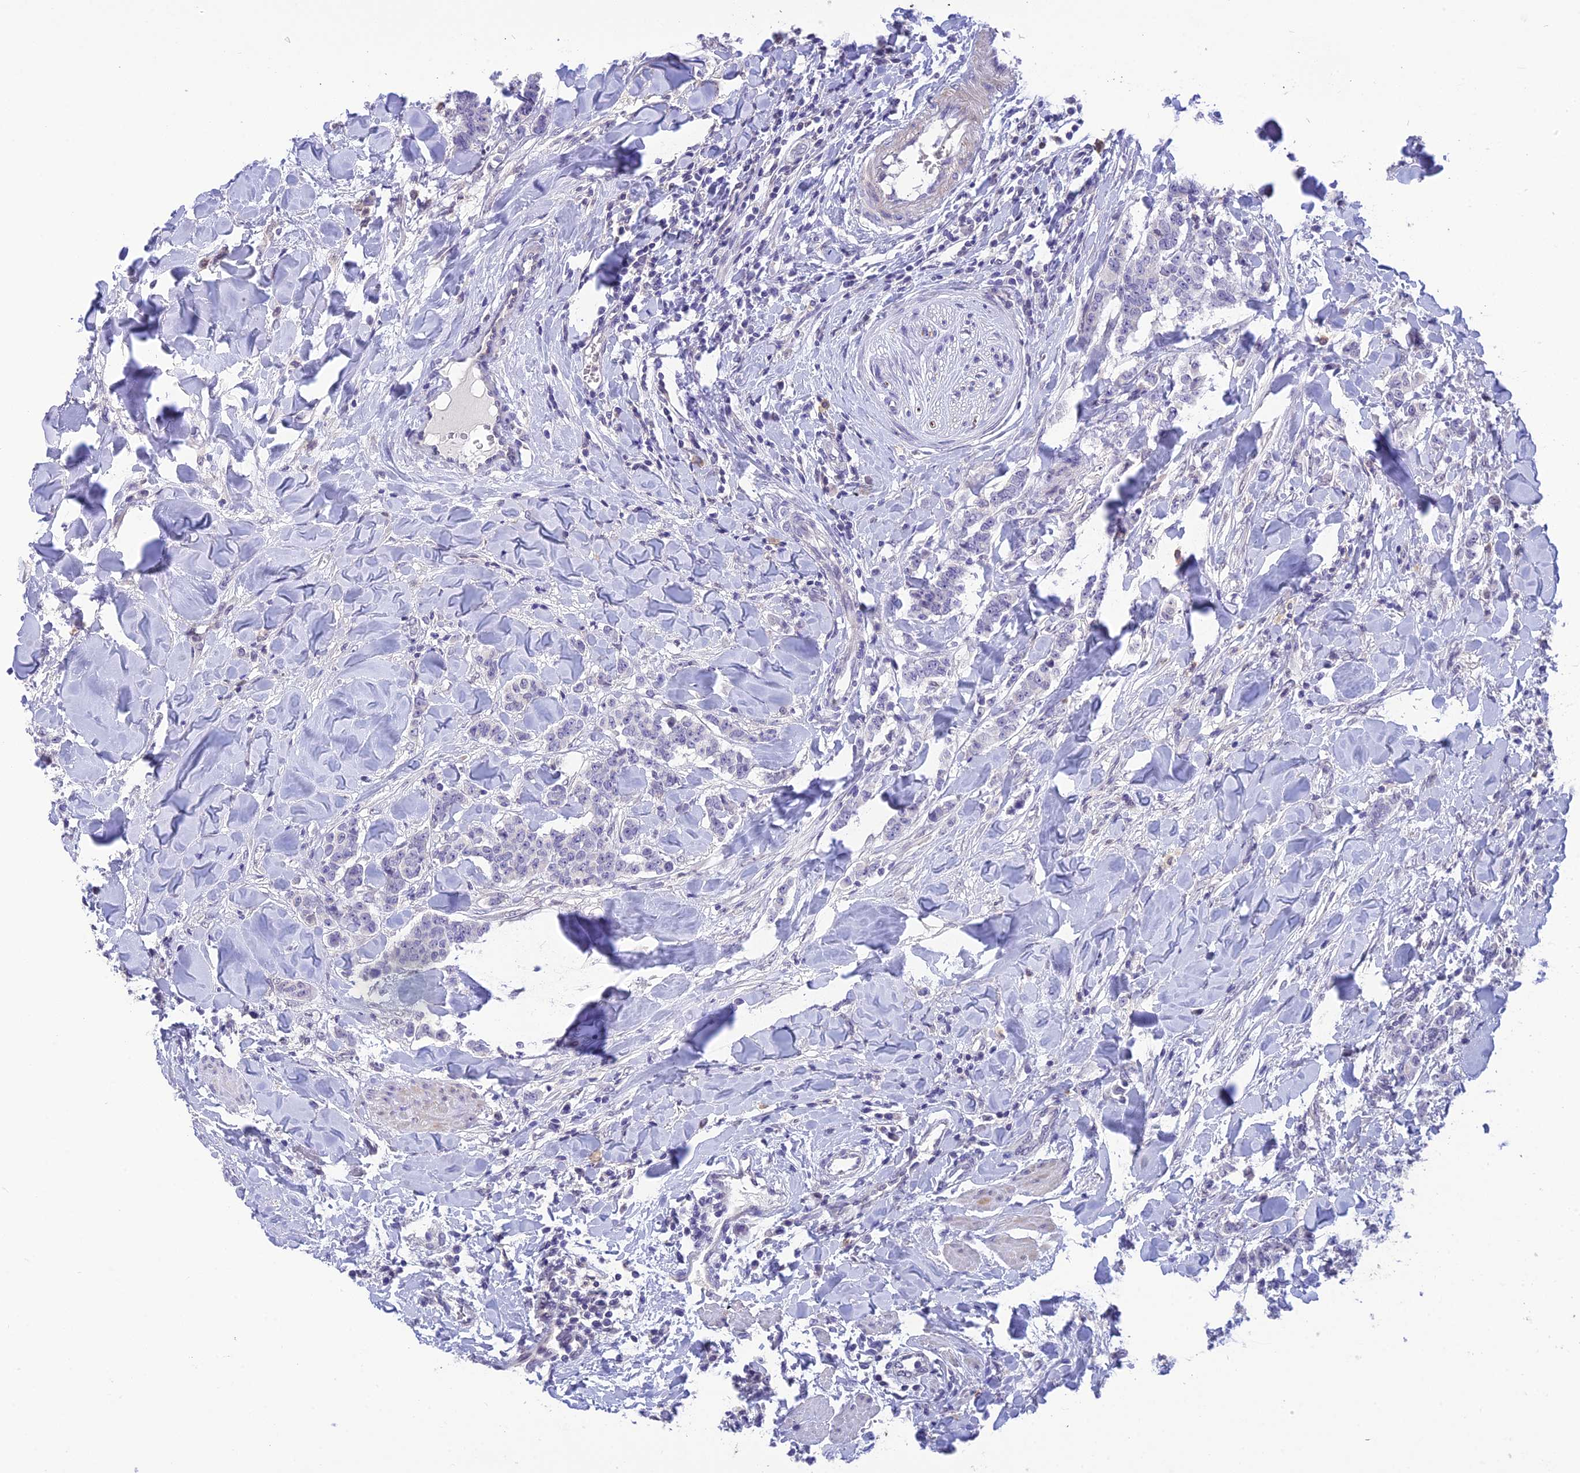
{"staining": {"intensity": "negative", "quantity": "none", "location": "none"}, "tissue": "breast cancer", "cell_type": "Tumor cells", "image_type": "cancer", "snomed": [{"axis": "morphology", "description": "Duct carcinoma"}, {"axis": "topography", "description": "Breast"}], "caption": "An immunohistochemistry image of breast cancer (intraductal carcinoma) is shown. There is no staining in tumor cells of breast cancer (intraductal carcinoma).", "gene": "BMT2", "patient": {"sex": "female", "age": 40}}